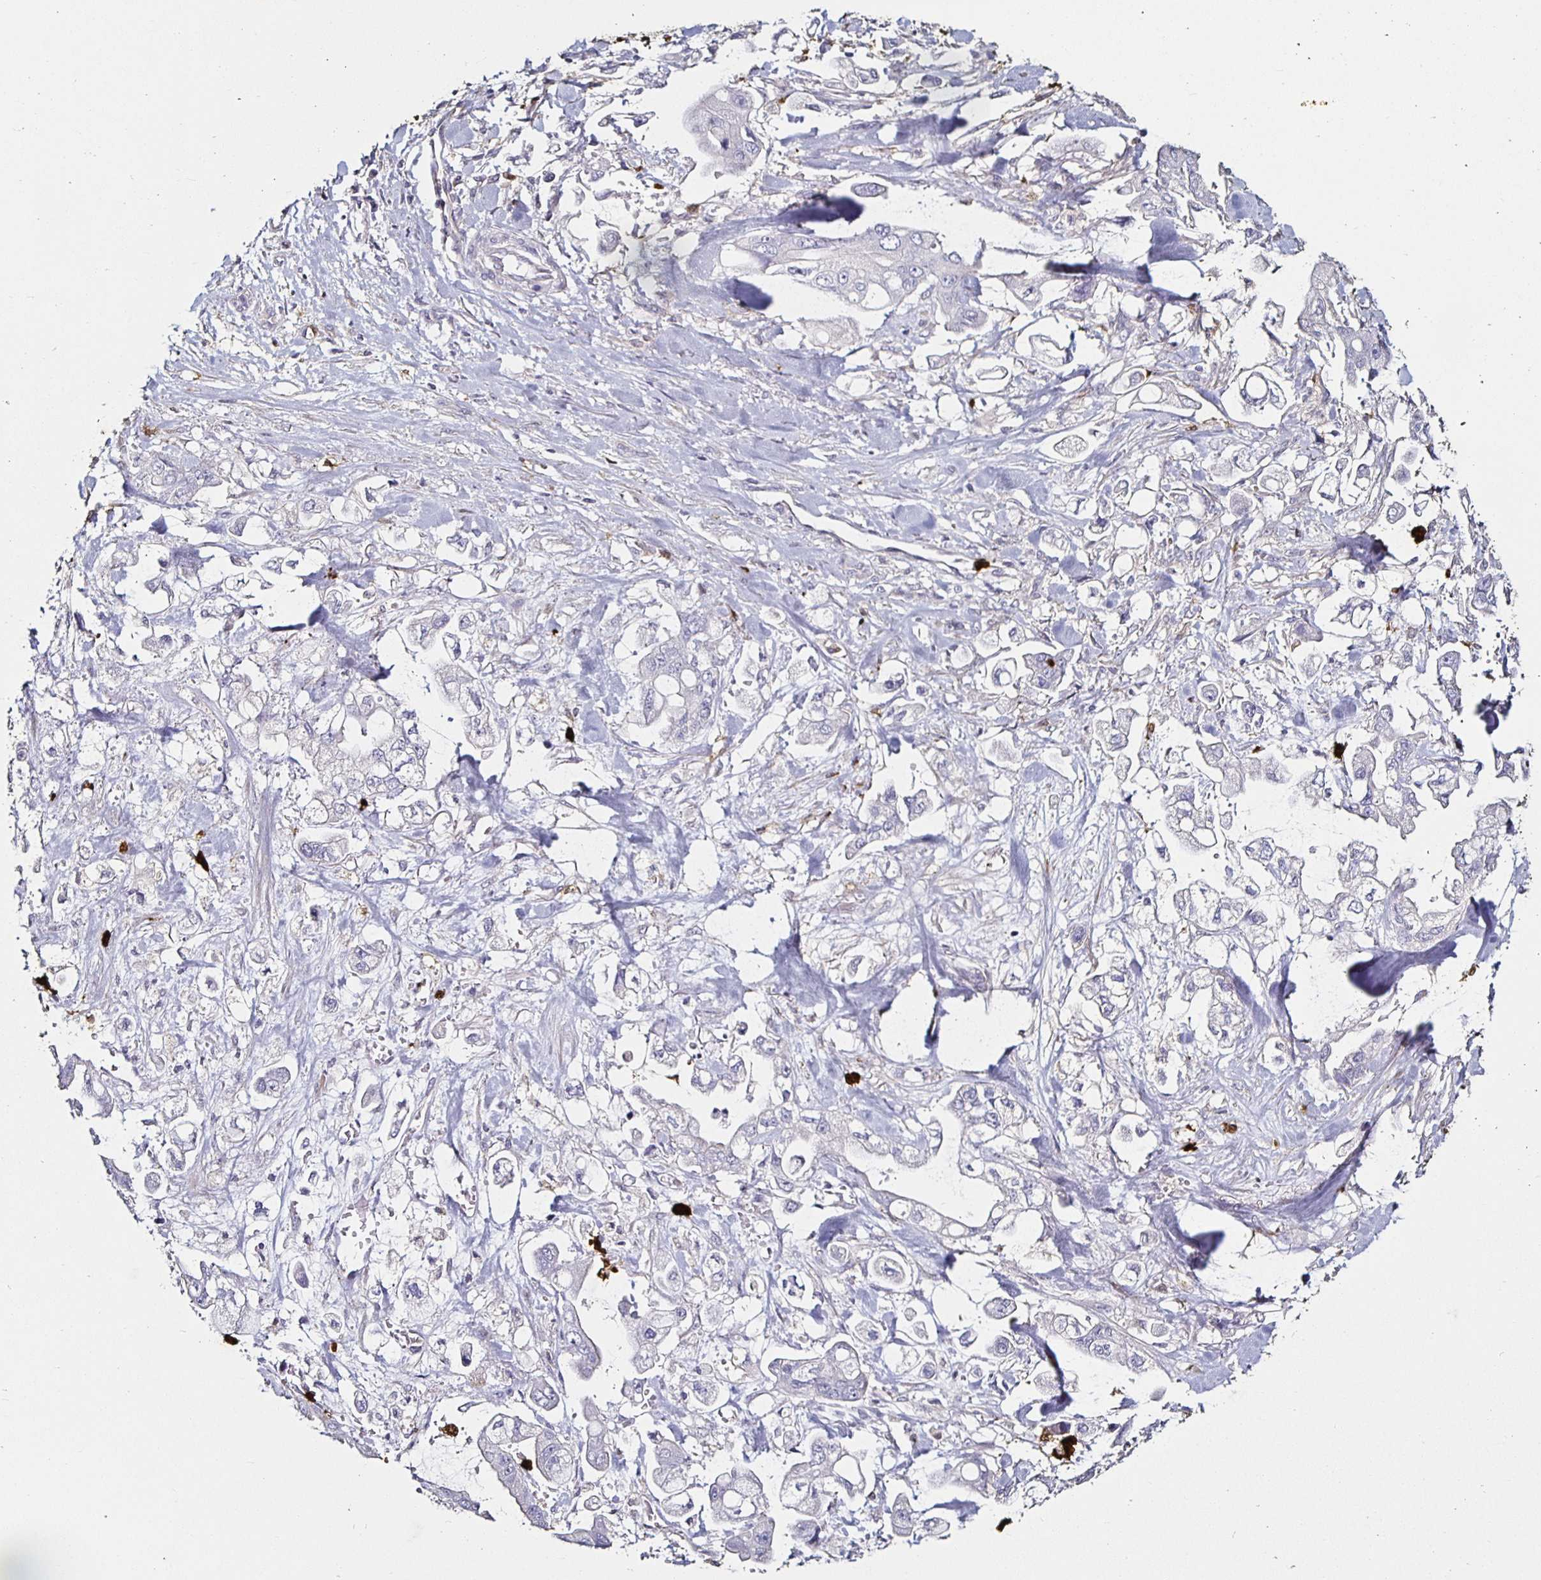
{"staining": {"intensity": "negative", "quantity": "none", "location": "none"}, "tissue": "stomach cancer", "cell_type": "Tumor cells", "image_type": "cancer", "snomed": [{"axis": "morphology", "description": "Adenocarcinoma, NOS"}, {"axis": "topography", "description": "Stomach"}], "caption": "IHC micrograph of adenocarcinoma (stomach) stained for a protein (brown), which demonstrates no expression in tumor cells. The staining was performed using DAB to visualize the protein expression in brown, while the nuclei were stained in blue with hematoxylin (Magnification: 20x).", "gene": "TLR4", "patient": {"sex": "male", "age": 62}}